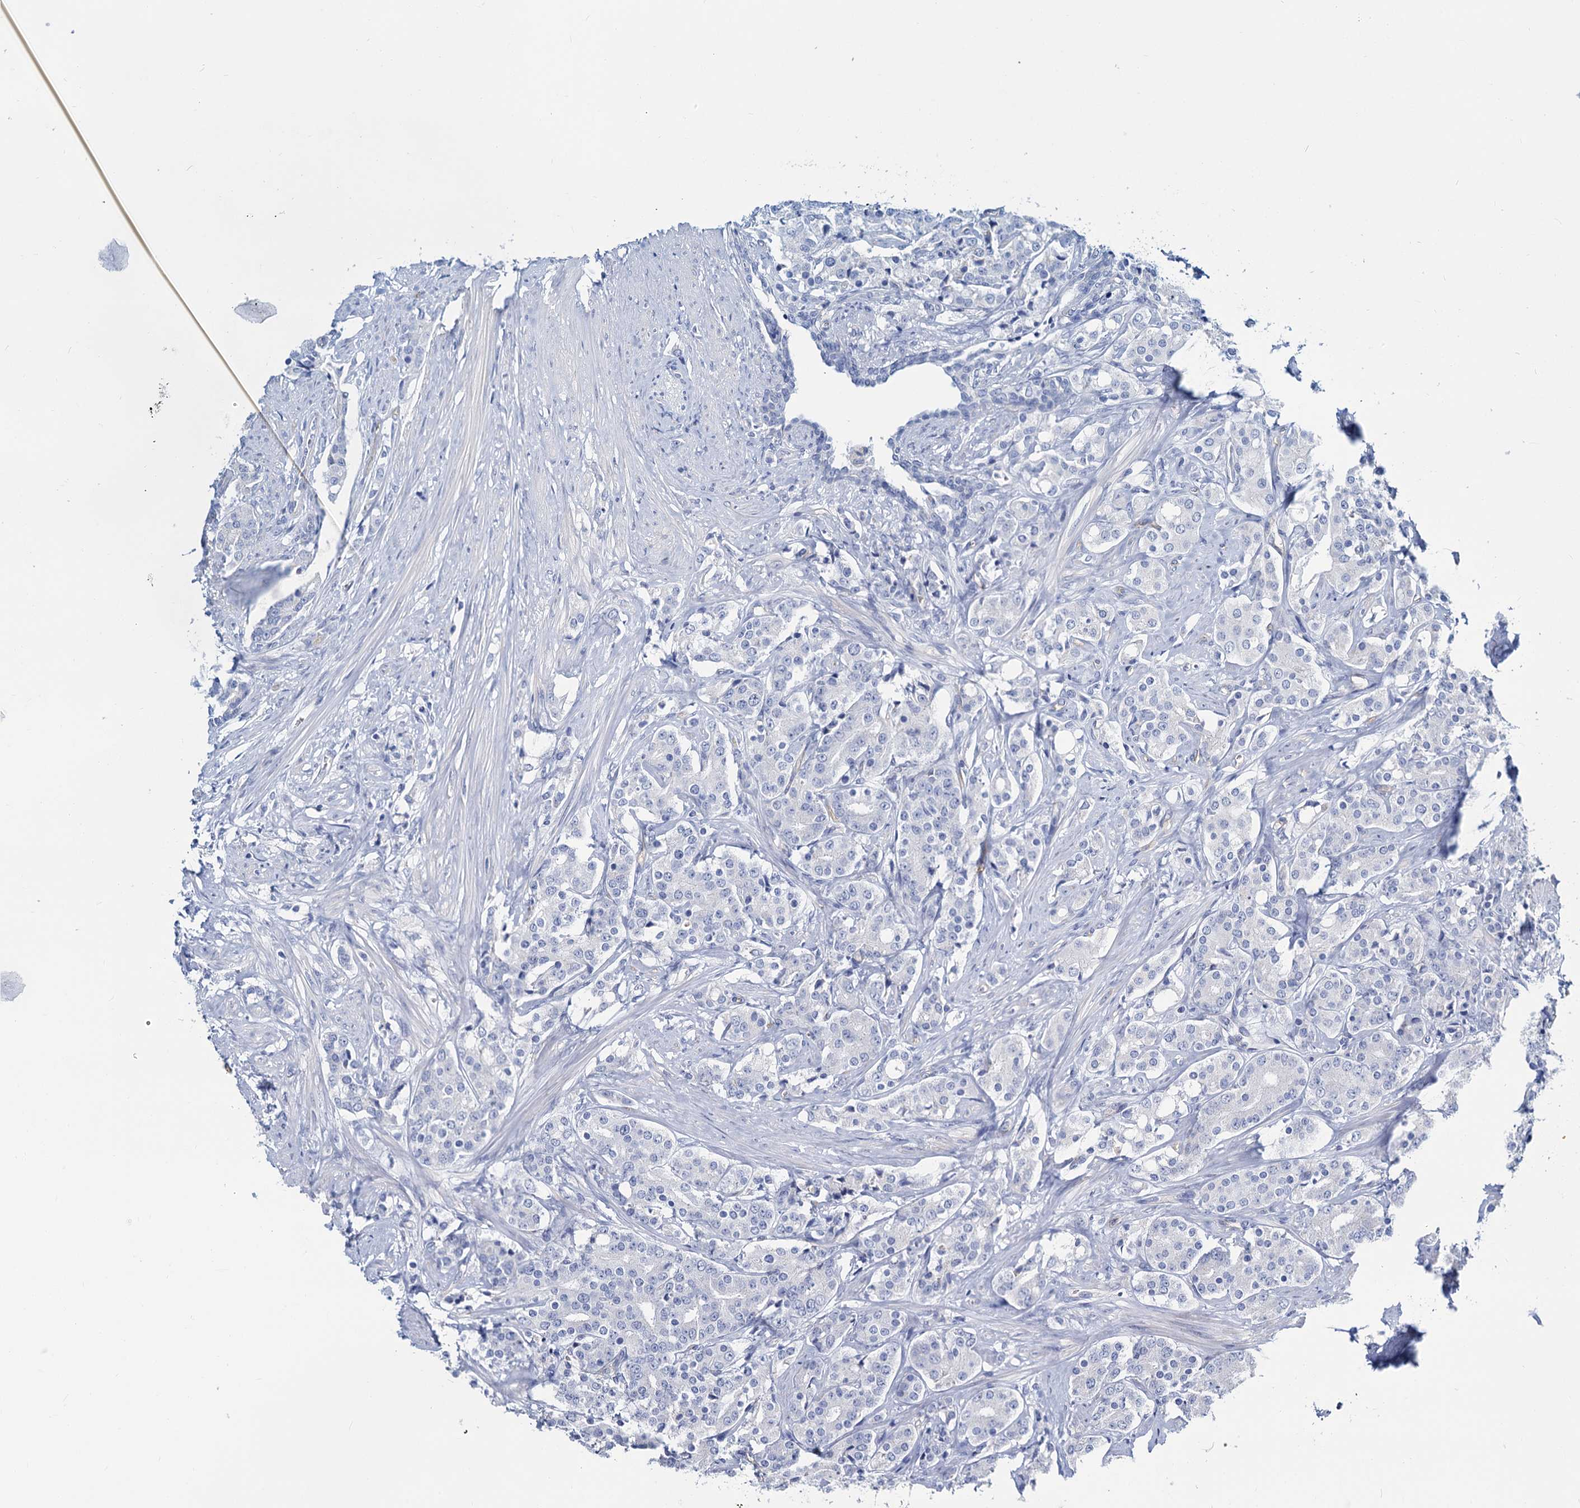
{"staining": {"intensity": "negative", "quantity": "none", "location": "none"}, "tissue": "prostate cancer", "cell_type": "Tumor cells", "image_type": "cancer", "snomed": [{"axis": "morphology", "description": "Adenocarcinoma, High grade"}, {"axis": "topography", "description": "Prostate"}], "caption": "Immunohistochemical staining of prostate cancer (adenocarcinoma (high-grade)) demonstrates no significant positivity in tumor cells.", "gene": "SLC1A3", "patient": {"sex": "male", "age": 62}}